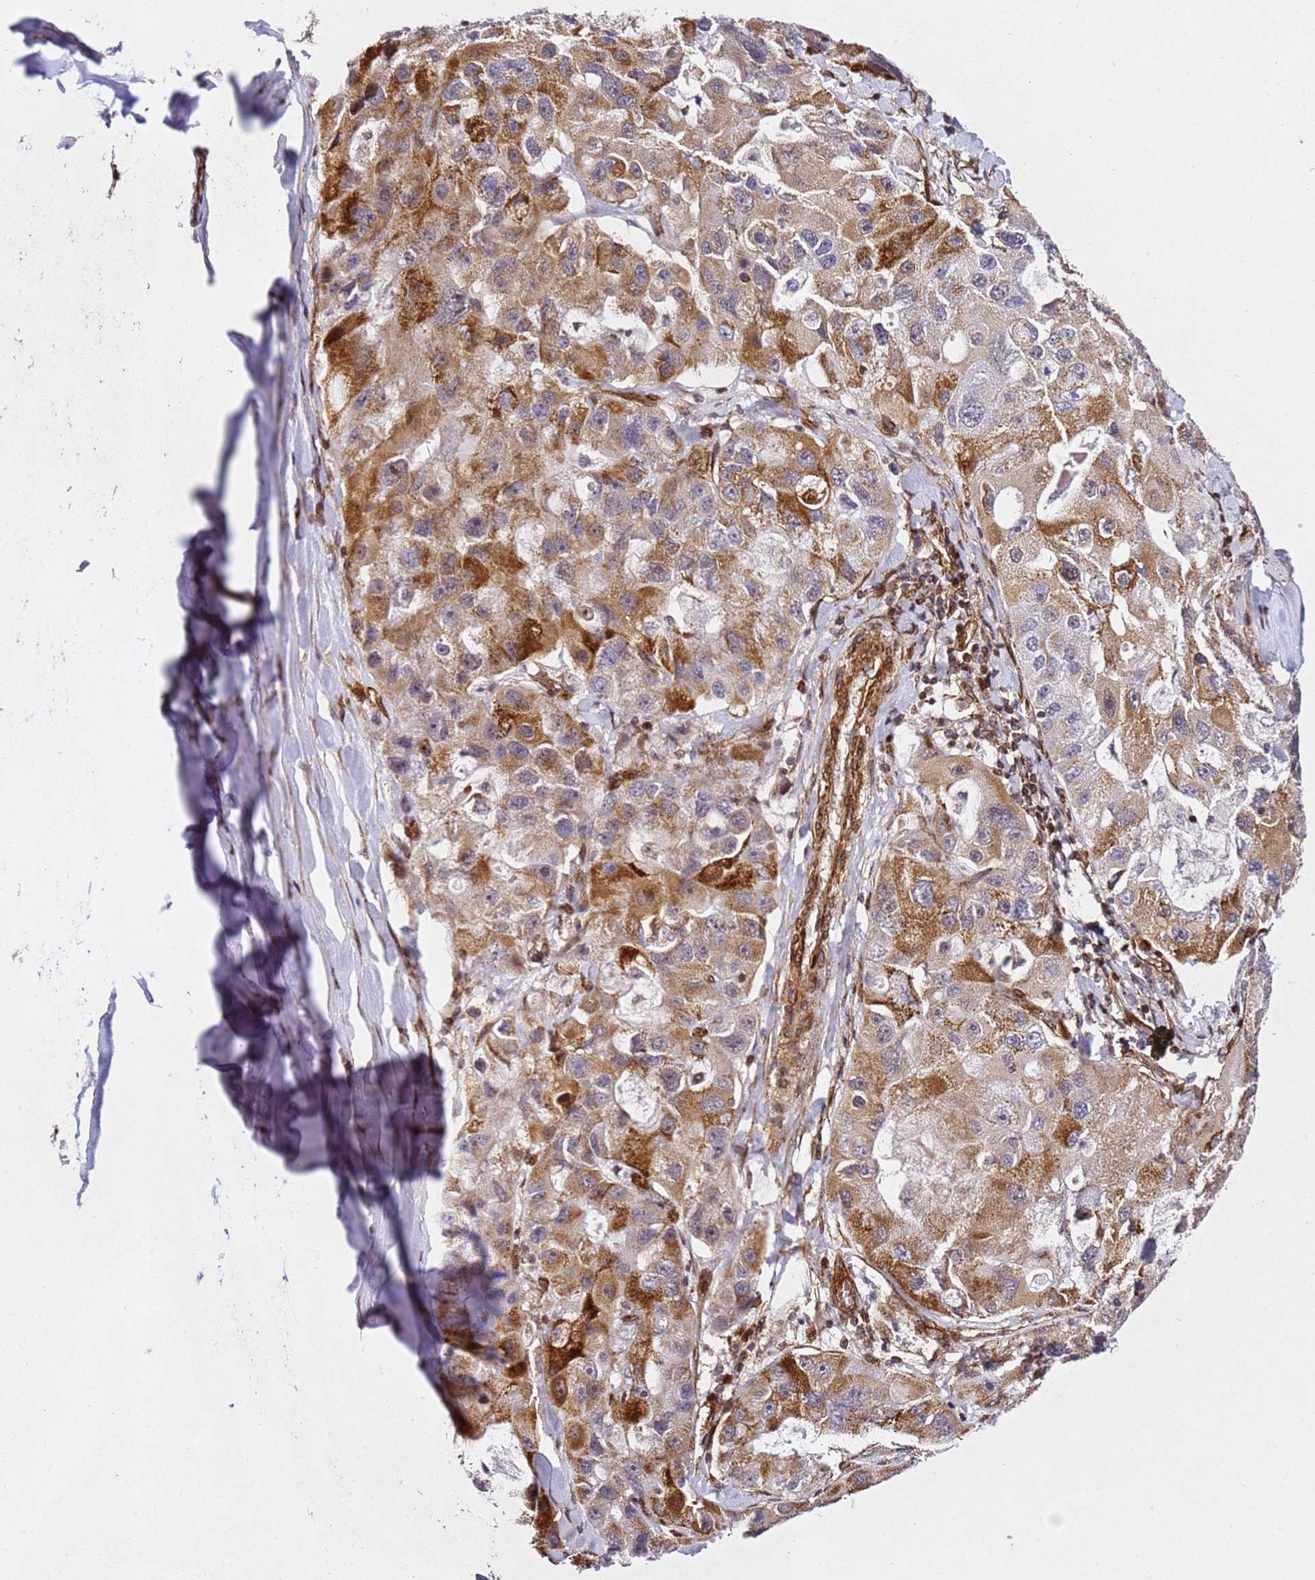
{"staining": {"intensity": "moderate", "quantity": "25%-75%", "location": "cytoplasmic/membranous"}, "tissue": "lung cancer", "cell_type": "Tumor cells", "image_type": "cancer", "snomed": [{"axis": "morphology", "description": "Adenocarcinoma, NOS"}, {"axis": "topography", "description": "Lung"}], "caption": "Adenocarcinoma (lung) tissue demonstrates moderate cytoplasmic/membranous expression in approximately 25%-75% of tumor cells, visualized by immunohistochemistry.", "gene": "ZNF296", "patient": {"sex": "female", "age": 54}}